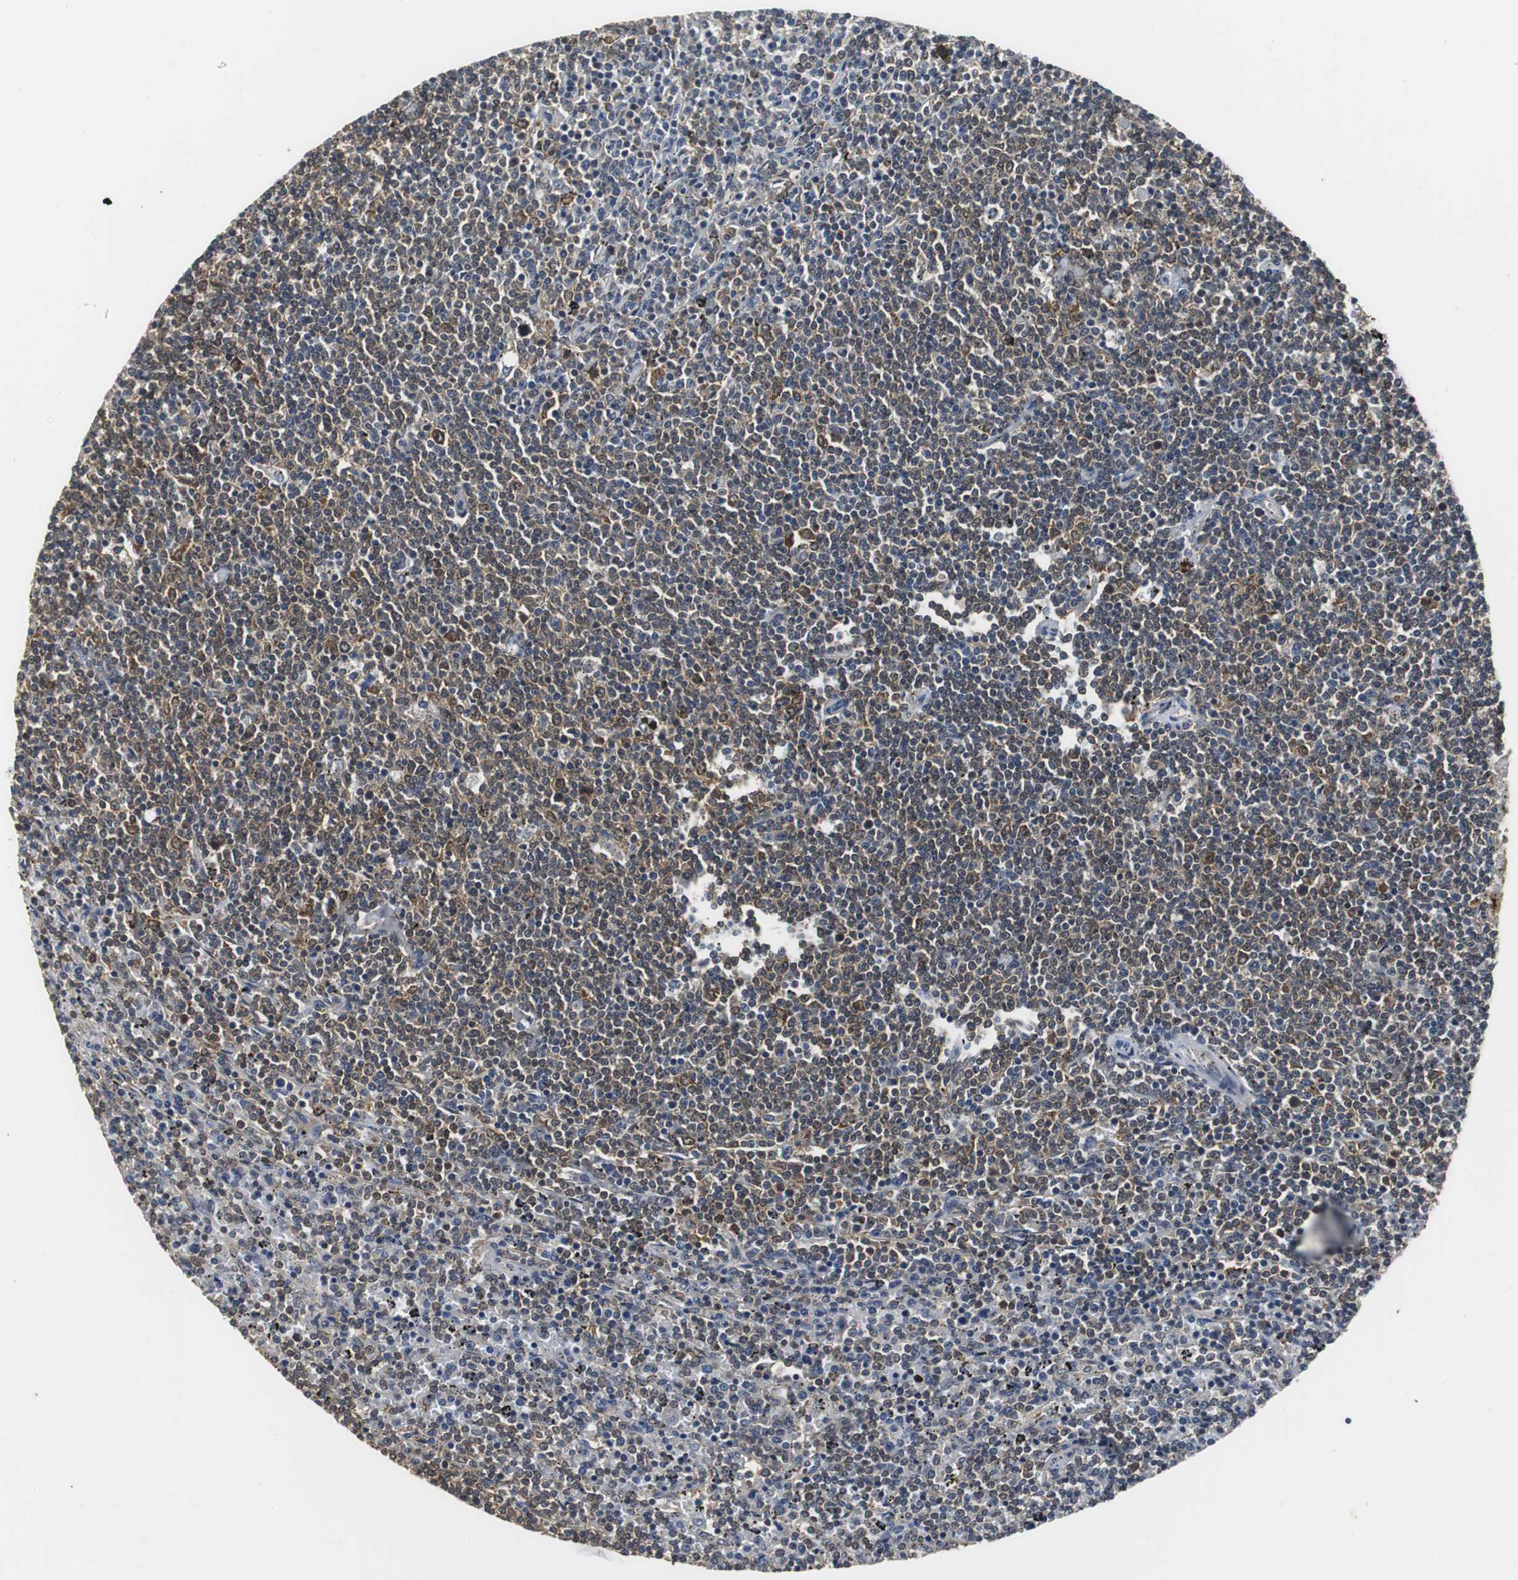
{"staining": {"intensity": "moderate", "quantity": ">75%", "location": "cytoplasmic/membranous"}, "tissue": "lymphoma", "cell_type": "Tumor cells", "image_type": "cancer", "snomed": [{"axis": "morphology", "description": "Malignant lymphoma, non-Hodgkin's type, Low grade"}, {"axis": "topography", "description": "Spleen"}], "caption": "Protein expression analysis of malignant lymphoma, non-Hodgkin's type (low-grade) shows moderate cytoplasmic/membranous staining in approximately >75% of tumor cells. The staining was performed using DAB (3,3'-diaminobenzidine), with brown indicating positive protein expression. Nuclei are stained blue with hematoxylin.", "gene": "VBP1", "patient": {"sex": "female", "age": 50}}